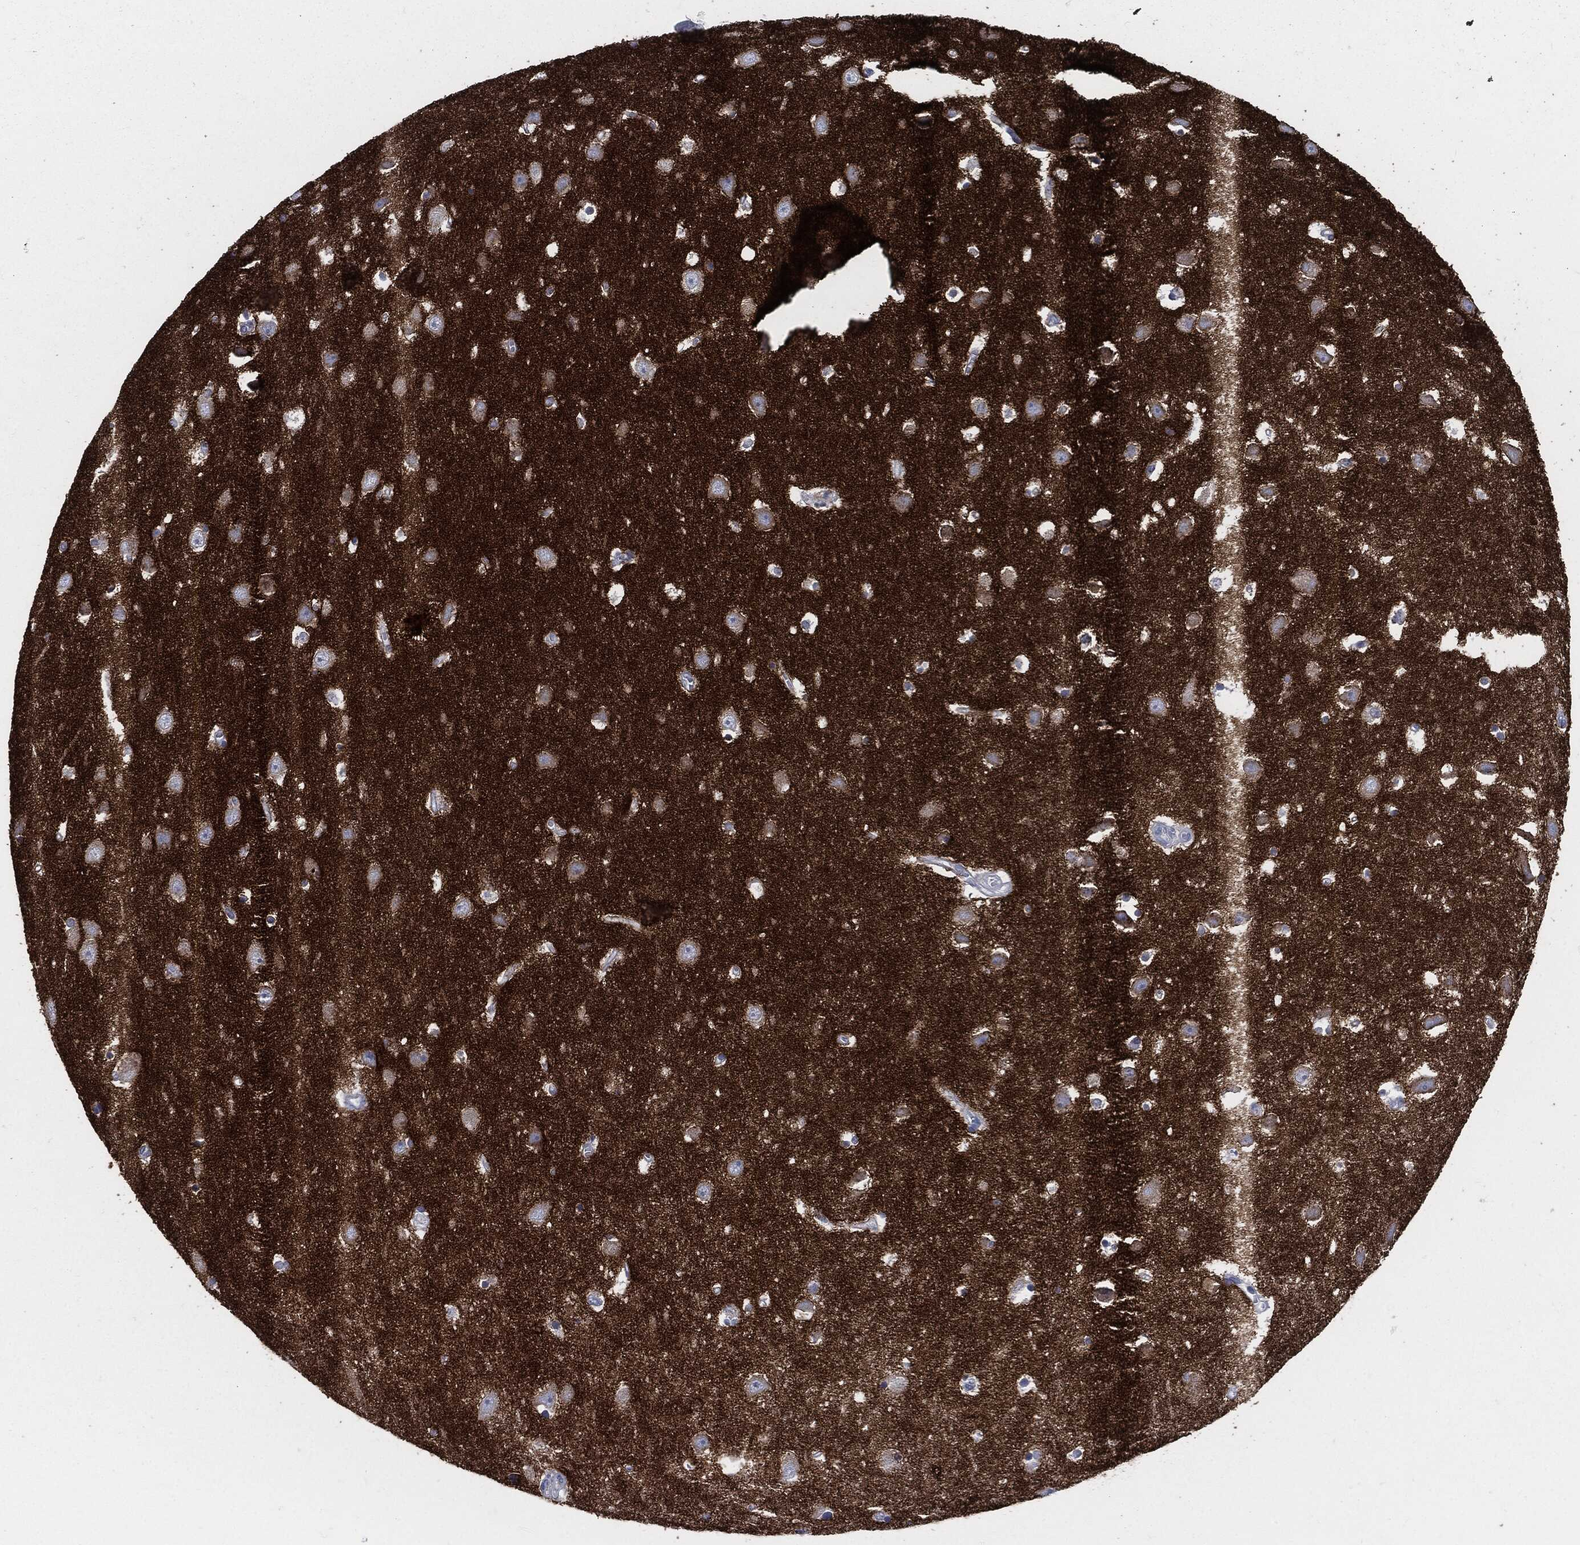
{"staining": {"intensity": "negative", "quantity": "none", "location": "none"}, "tissue": "hippocampus", "cell_type": "Glial cells", "image_type": "normal", "snomed": [{"axis": "morphology", "description": "Normal tissue, NOS"}, {"axis": "topography", "description": "Hippocampus"}], "caption": "DAB immunohistochemical staining of benign human hippocampus demonstrates no significant positivity in glial cells. Nuclei are stained in blue.", "gene": "CD27", "patient": {"sex": "female", "age": 64}}